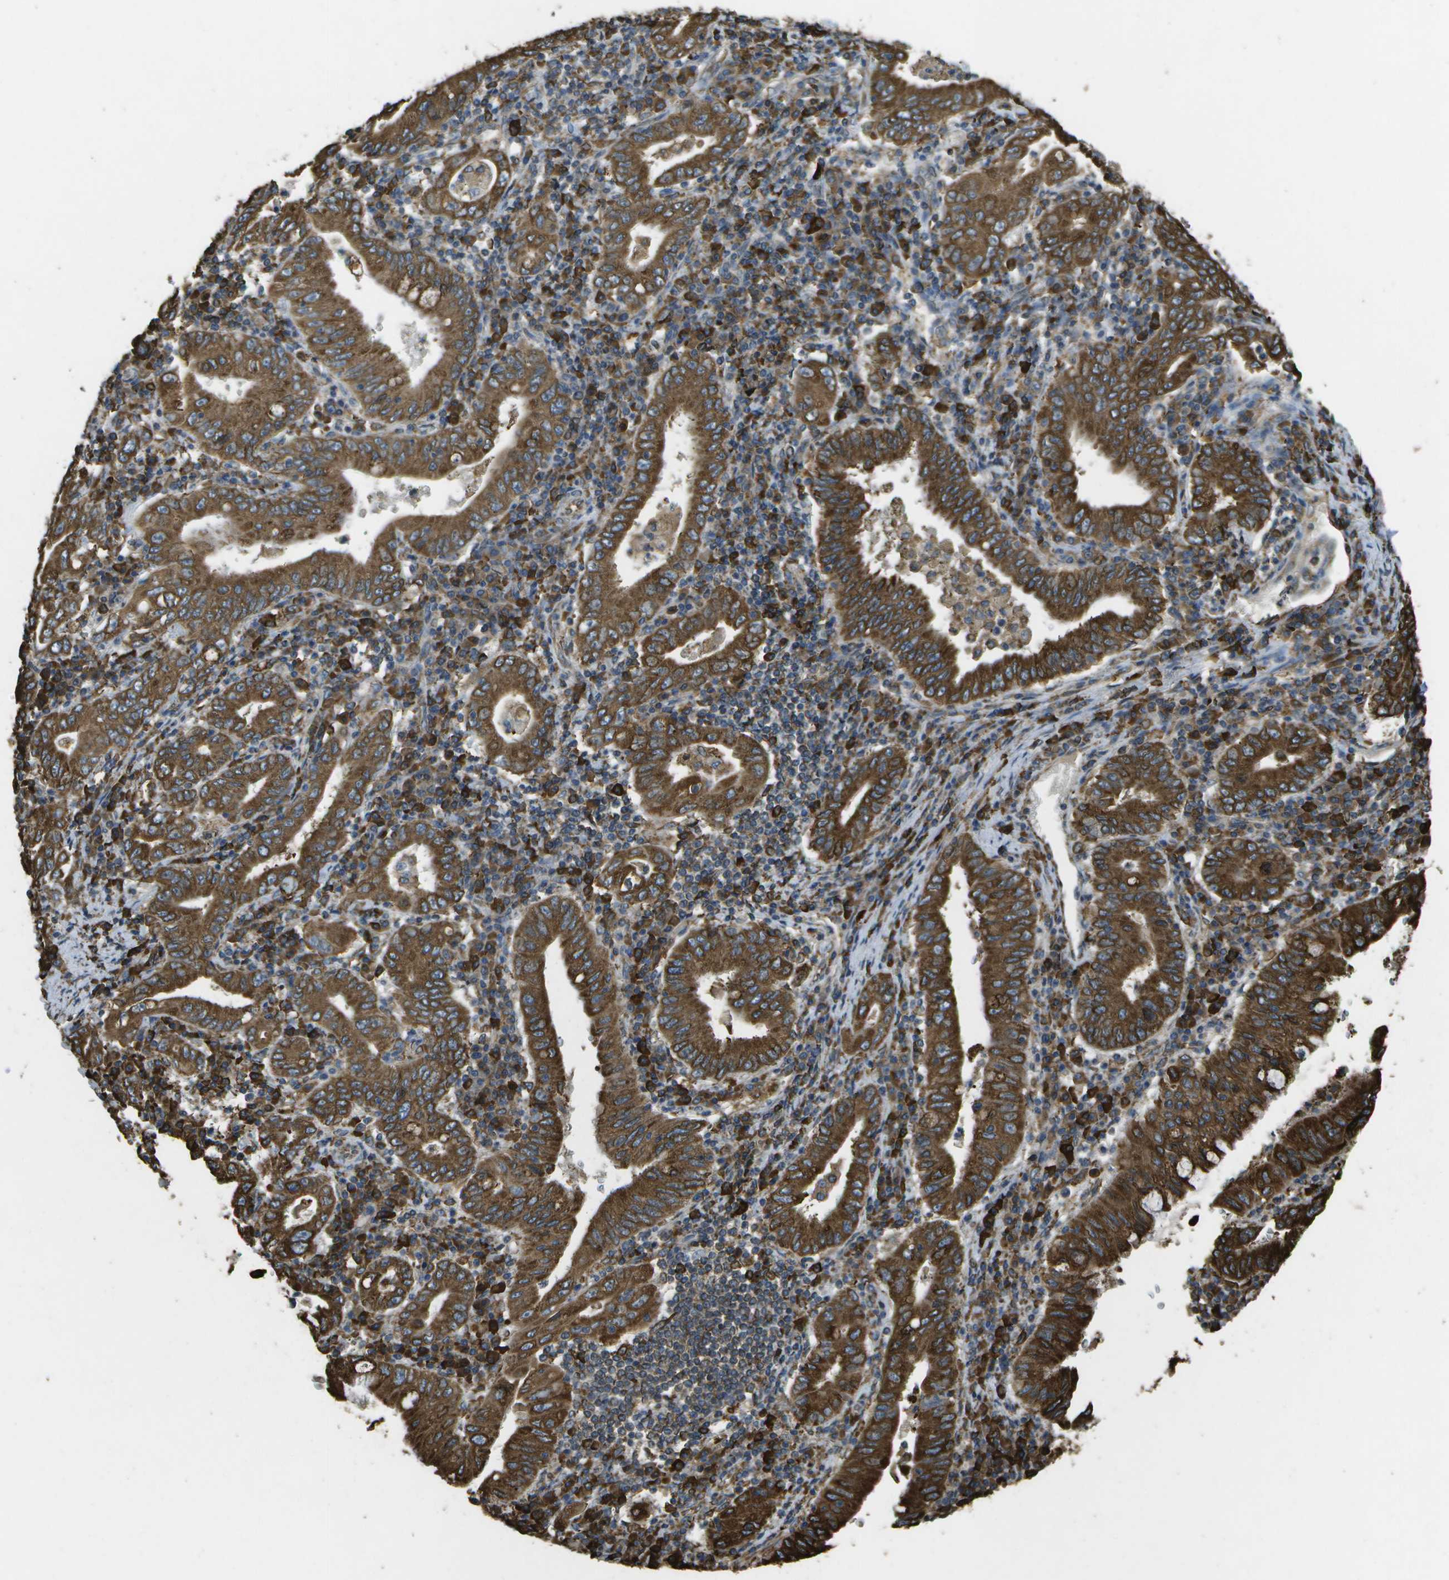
{"staining": {"intensity": "strong", "quantity": ">75%", "location": "cytoplasmic/membranous"}, "tissue": "stomach cancer", "cell_type": "Tumor cells", "image_type": "cancer", "snomed": [{"axis": "morphology", "description": "Normal tissue, NOS"}, {"axis": "morphology", "description": "Adenocarcinoma, NOS"}, {"axis": "topography", "description": "Esophagus"}, {"axis": "topography", "description": "Stomach, upper"}, {"axis": "topography", "description": "Peripheral nerve tissue"}], "caption": "About >75% of tumor cells in human stomach adenocarcinoma reveal strong cytoplasmic/membranous protein expression as visualized by brown immunohistochemical staining.", "gene": "PDIA4", "patient": {"sex": "male", "age": 62}}